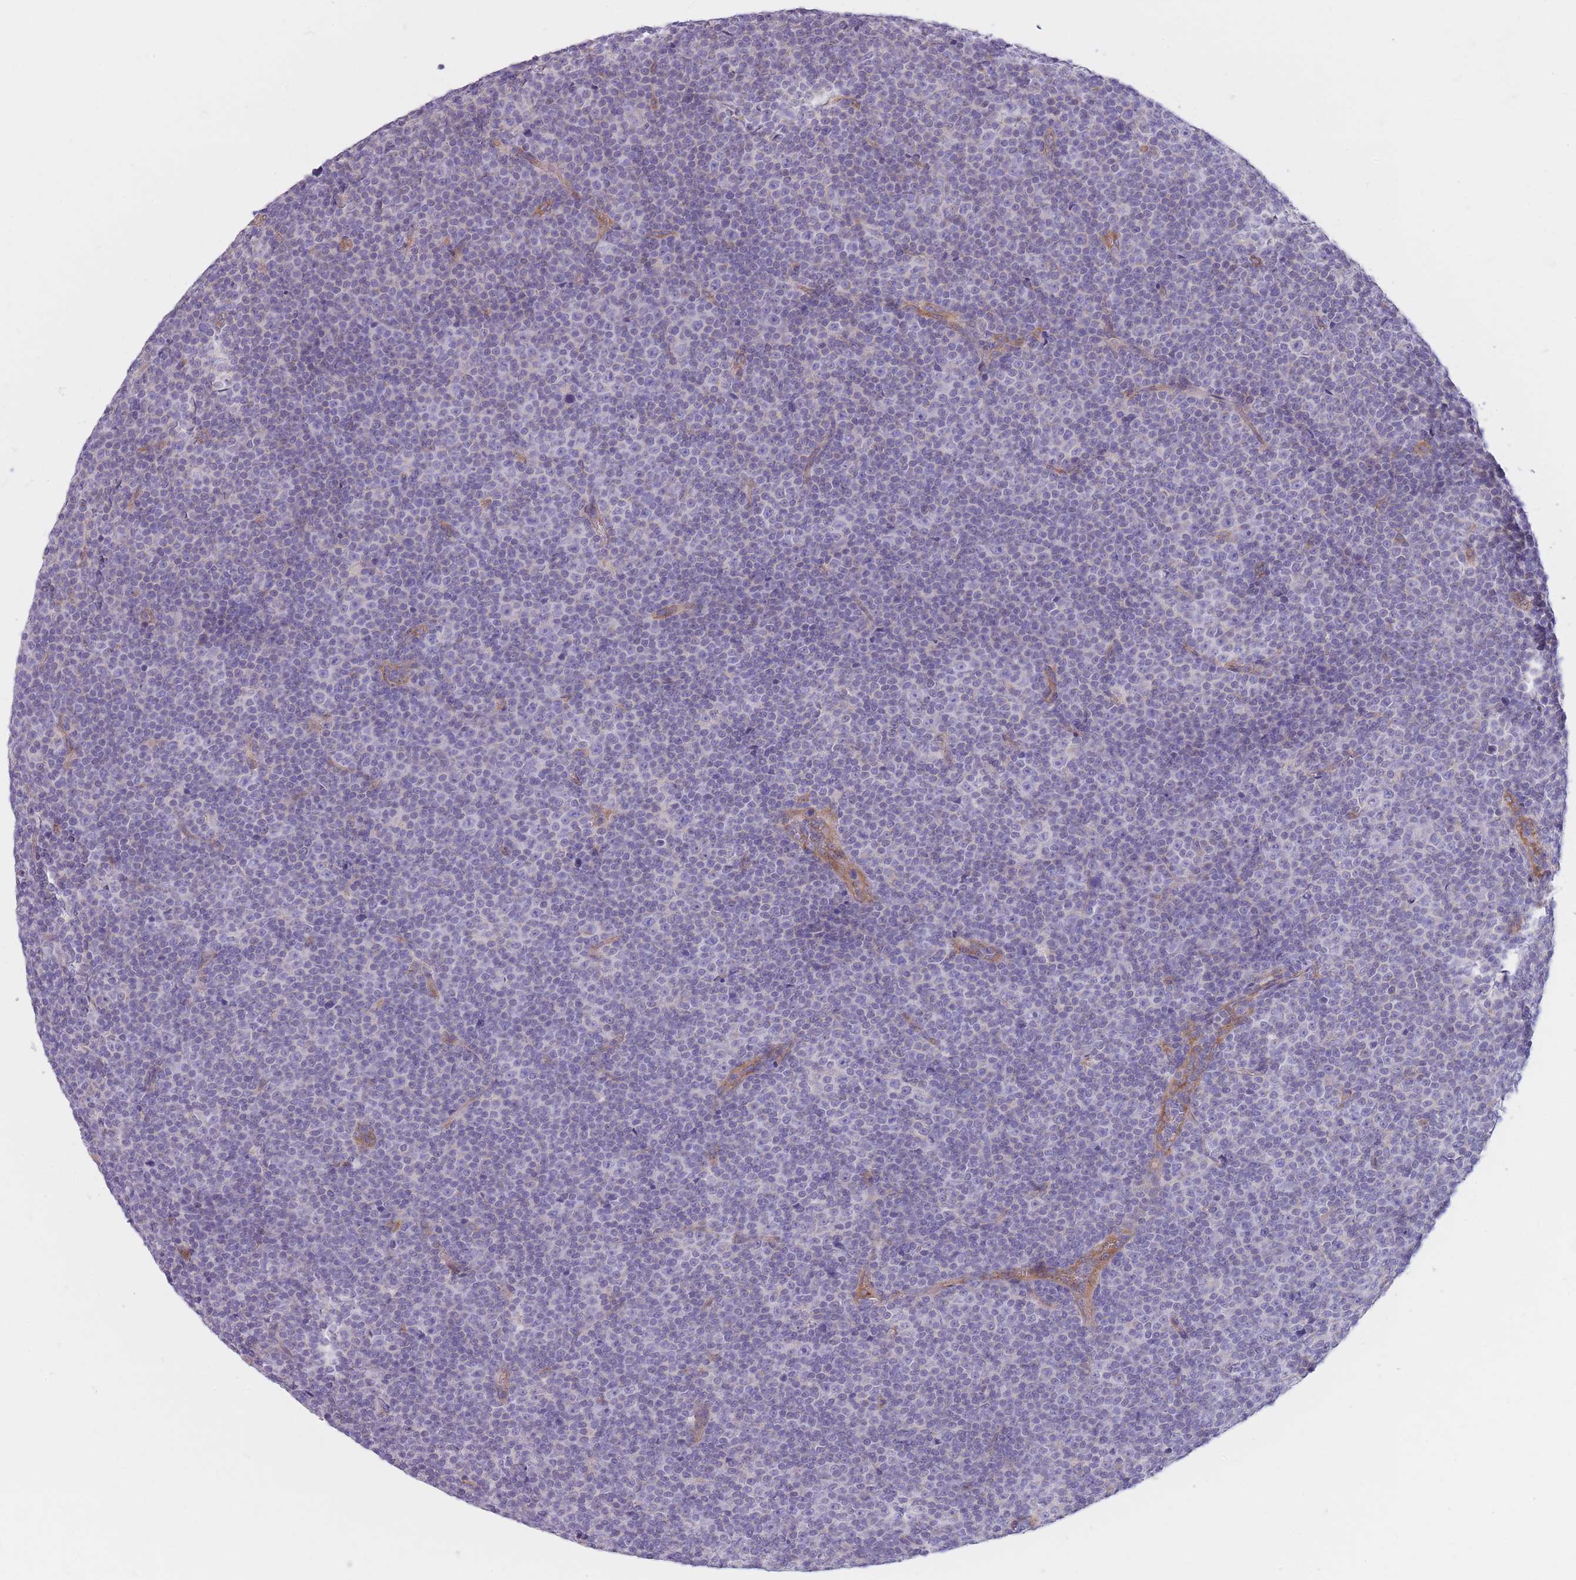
{"staining": {"intensity": "negative", "quantity": "none", "location": "none"}, "tissue": "lymphoma", "cell_type": "Tumor cells", "image_type": "cancer", "snomed": [{"axis": "morphology", "description": "Malignant lymphoma, non-Hodgkin's type, Low grade"}, {"axis": "topography", "description": "Lymph node"}], "caption": "This is an immunohistochemistry histopathology image of human malignant lymphoma, non-Hodgkin's type (low-grade). There is no expression in tumor cells.", "gene": "SERPINB3", "patient": {"sex": "female", "age": 67}}